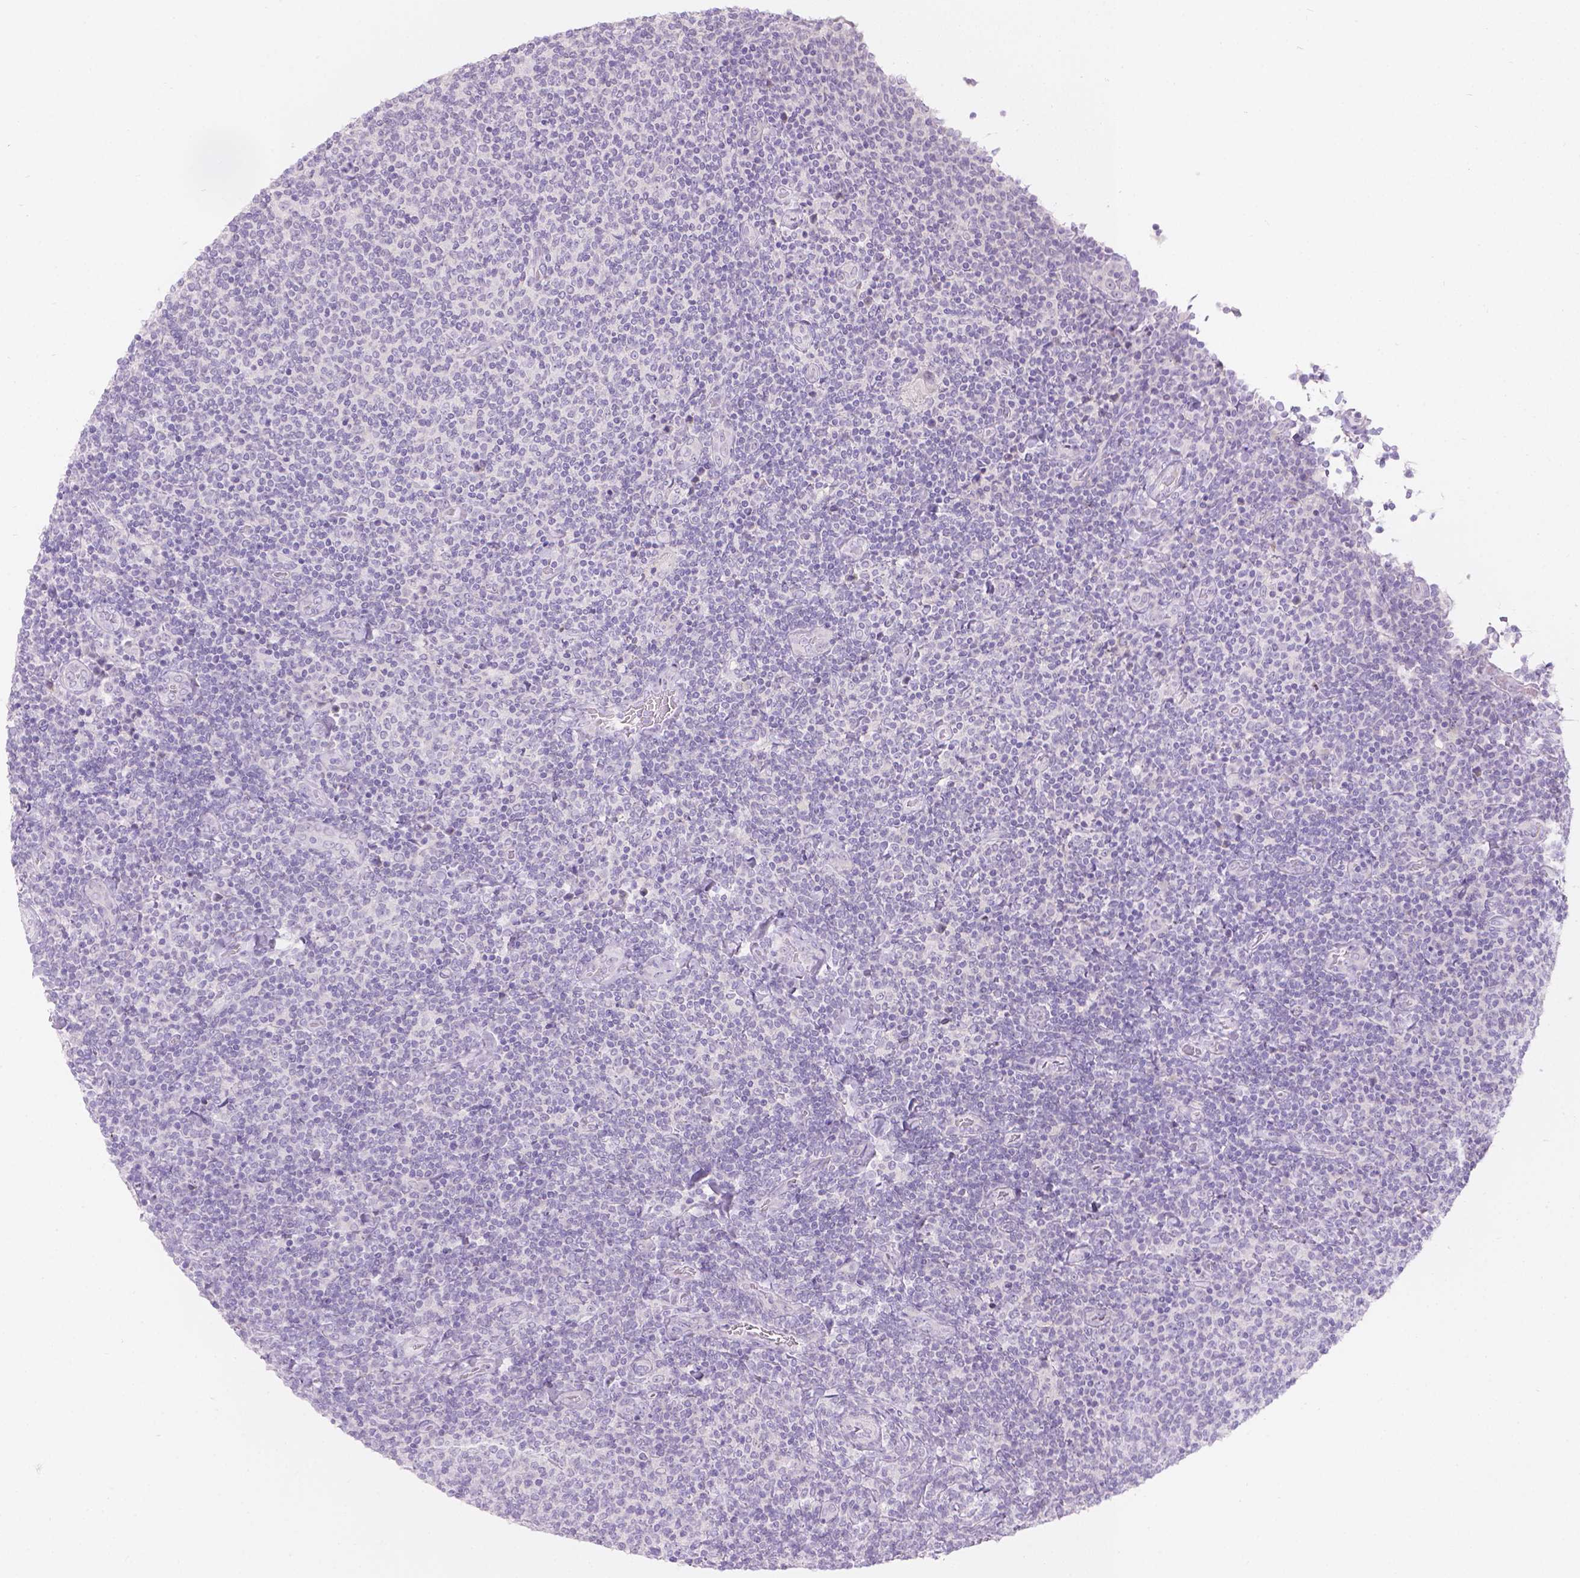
{"staining": {"intensity": "negative", "quantity": "none", "location": "none"}, "tissue": "lymphoma", "cell_type": "Tumor cells", "image_type": "cancer", "snomed": [{"axis": "morphology", "description": "Malignant lymphoma, non-Hodgkin's type, Low grade"}, {"axis": "topography", "description": "Lymph node"}], "caption": "Immunohistochemistry (IHC) of malignant lymphoma, non-Hodgkin's type (low-grade) reveals no expression in tumor cells.", "gene": "HTN3", "patient": {"sex": "male", "age": 52}}